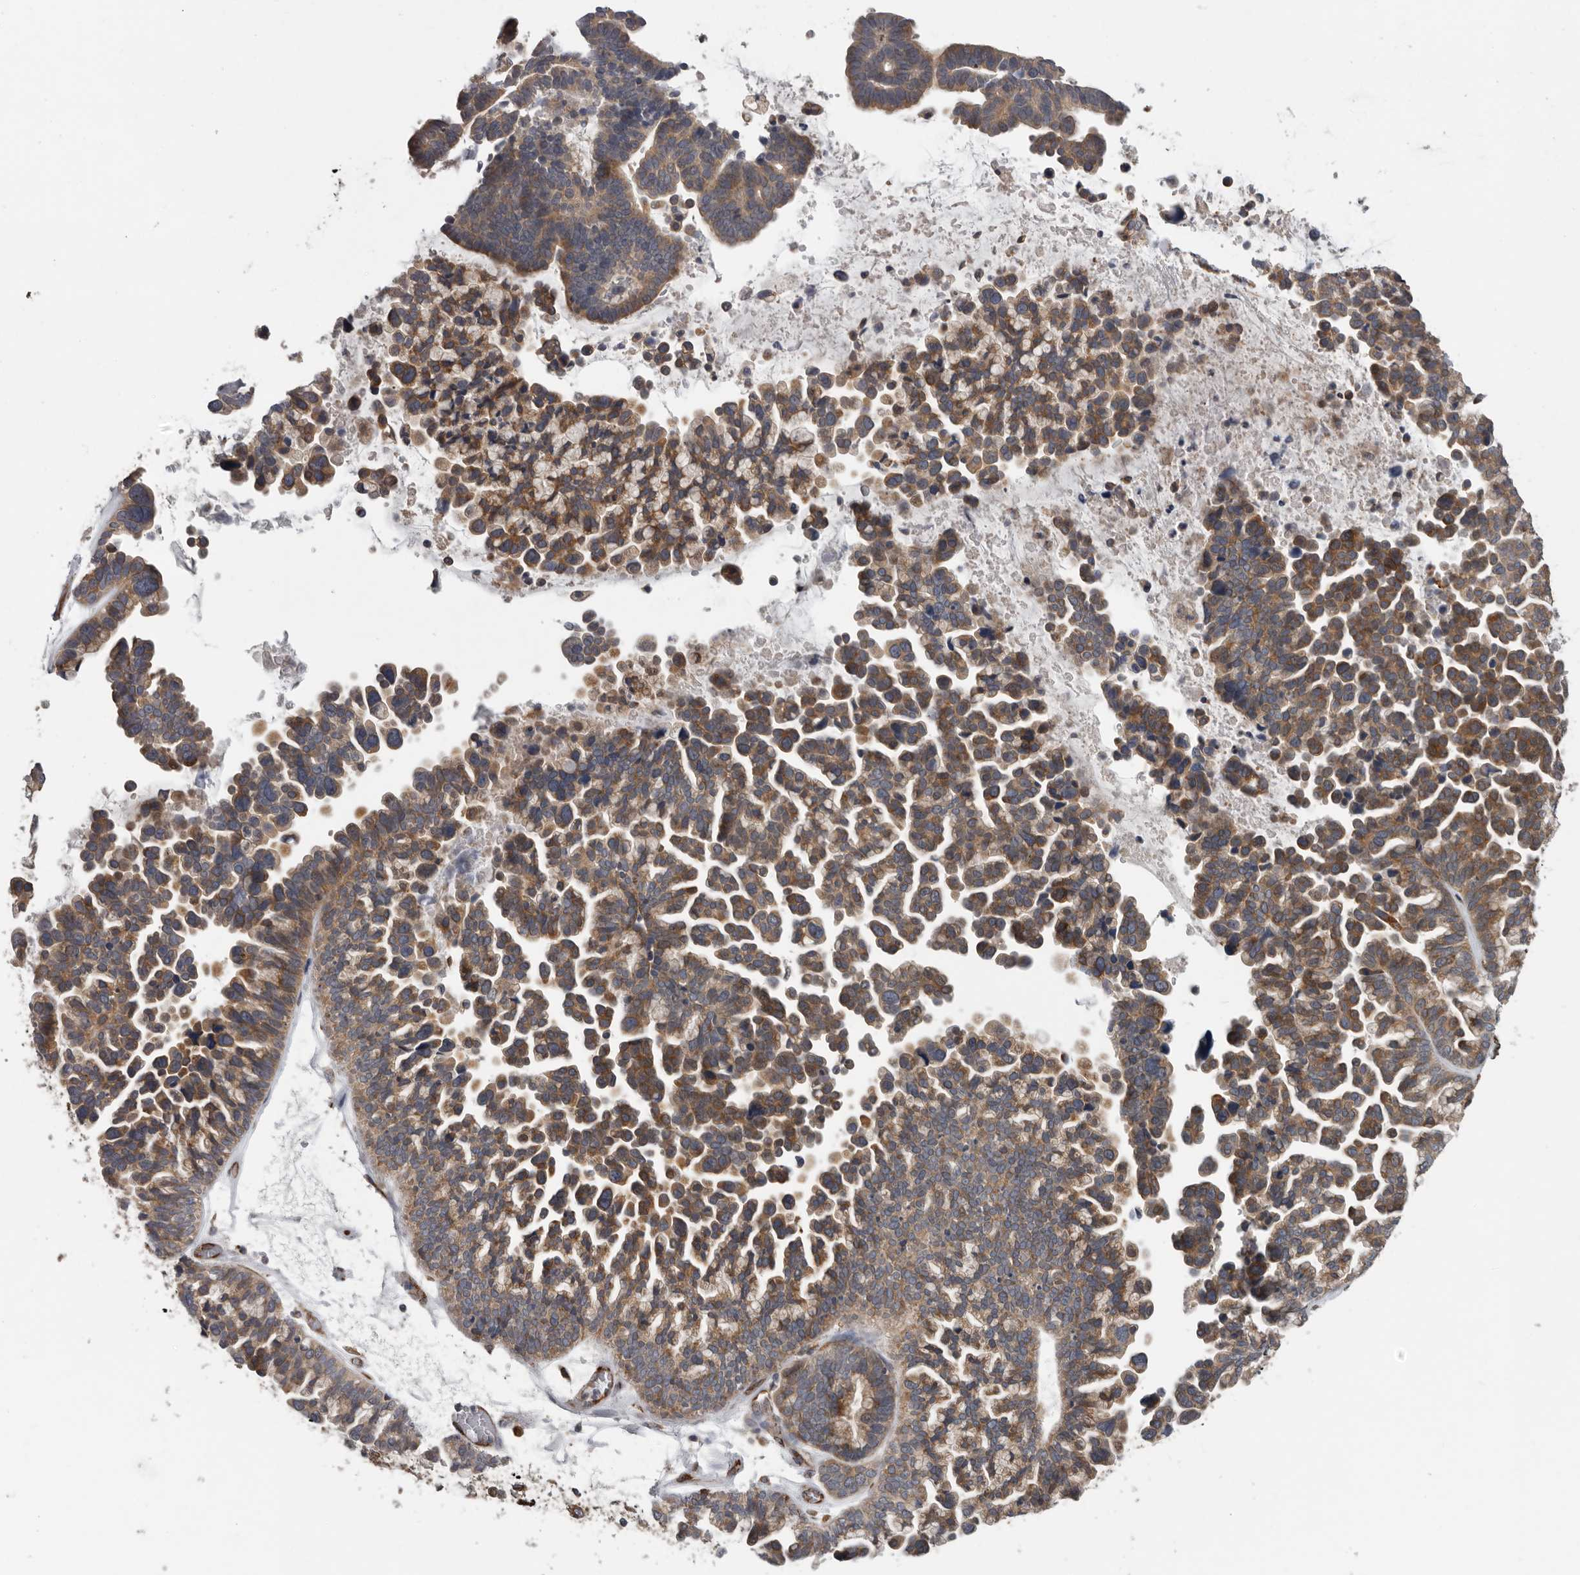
{"staining": {"intensity": "moderate", "quantity": ">75%", "location": "cytoplasmic/membranous"}, "tissue": "ovarian cancer", "cell_type": "Tumor cells", "image_type": "cancer", "snomed": [{"axis": "morphology", "description": "Cystadenocarcinoma, serous, NOS"}, {"axis": "topography", "description": "Ovary"}], "caption": "There is medium levels of moderate cytoplasmic/membranous expression in tumor cells of ovarian cancer (serous cystadenocarcinoma), as demonstrated by immunohistochemical staining (brown color).", "gene": "CEP350", "patient": {"sex": "female", "age": 56}}